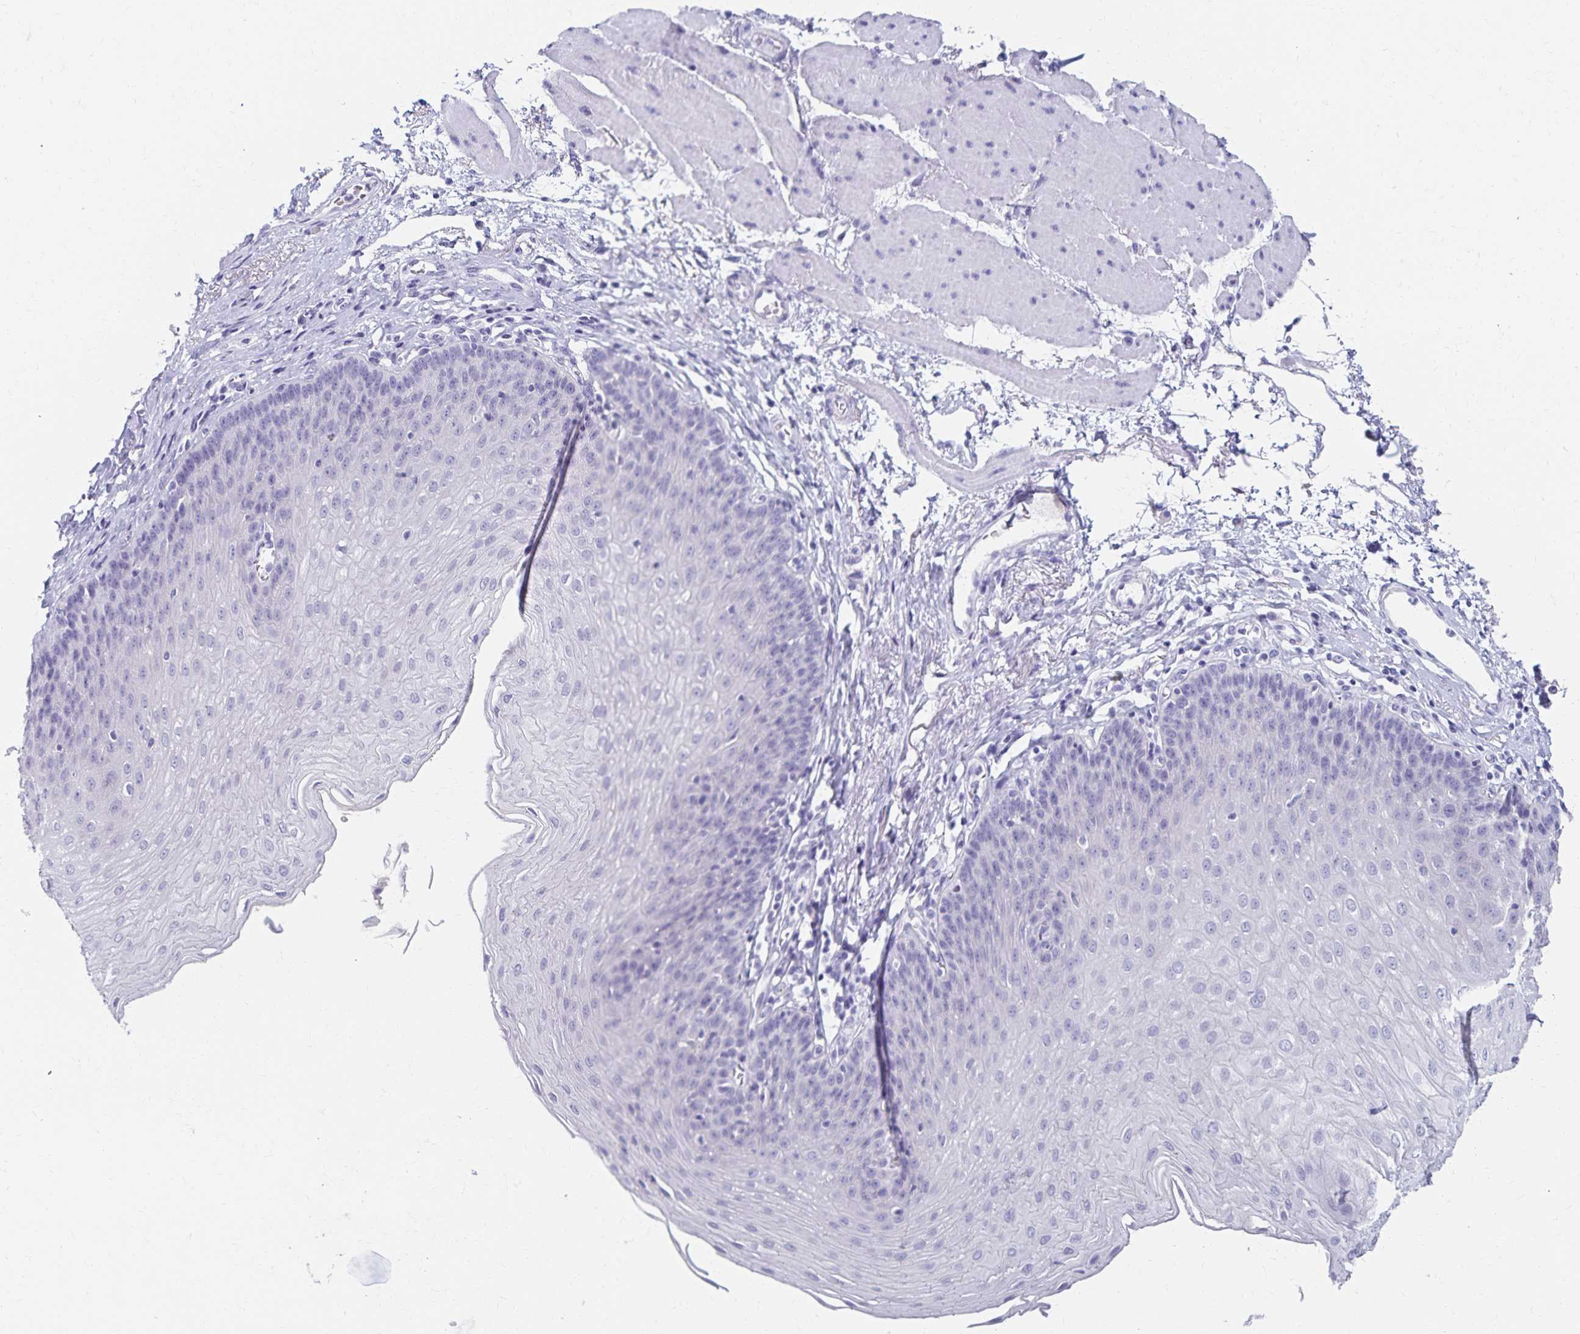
{"staining": {"intensity": "negative", "quantity": "none", "location": "none"}, "tissue": "esophagus", "cell_type": "Squamous epithelial cells", "image_type": "normal", "snomed": [{"axis": "morphology", "description": "Normal tissue, NOS"}, {"axis": "topography", "description": "Esophagus"}], "caption": "This is an IHC photomicrograph of unremarkable esophagus. There is no expression in squamous epithelial cells.", "gene": "C2orf50", "patient": {"sex": "female", "age": 81}}